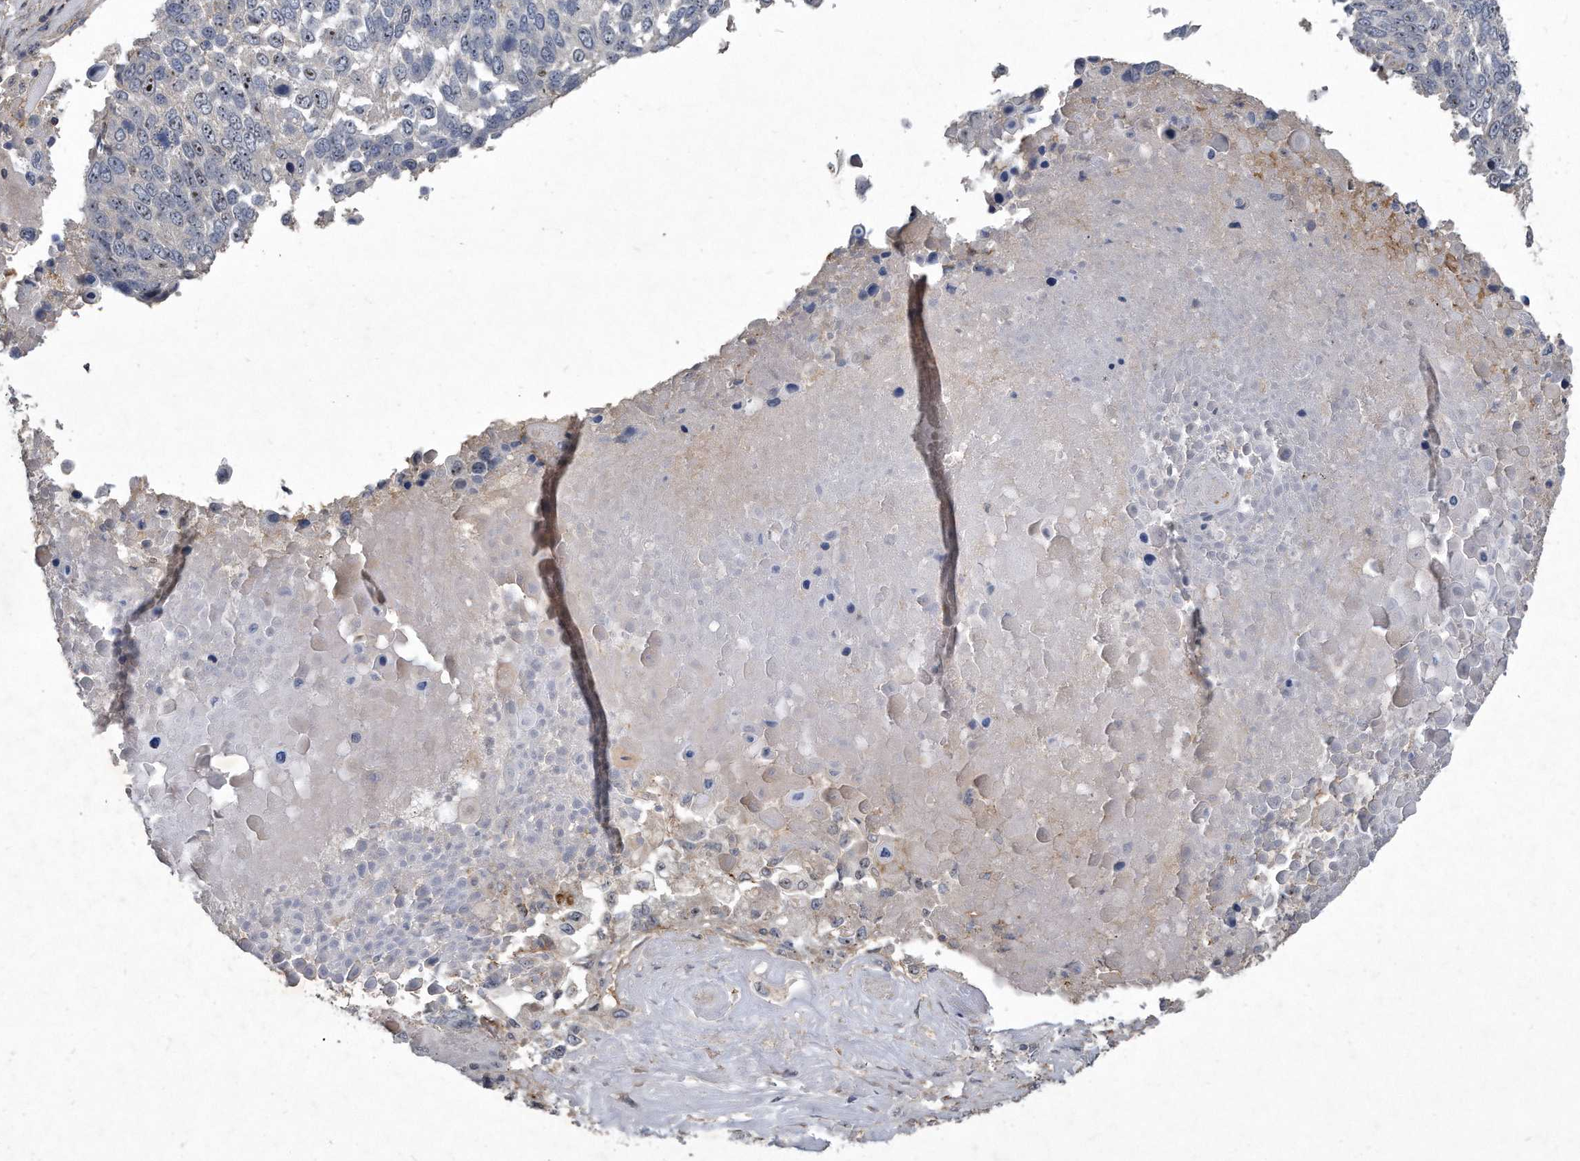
{"staining": {"intensity": "moderate", "quantity": "<25%", "location": "nuclear"}, "tissue": "lung cancer", "cell_type": "Tumor cells", "image_type": "cancer", "snomed": [{"axis": "morphology", "description": "Squamous cell carcinoma, NOS"}, {"axis": "topography", "description": "Lung"}], "caption": "Immunohistochemical staining of human lung cancer displays low levels of moderate nuclear staining in approximately <25% of tumor cells.", "gene": "PGBD2", "patient": {"sex": "male", "age": 66}}